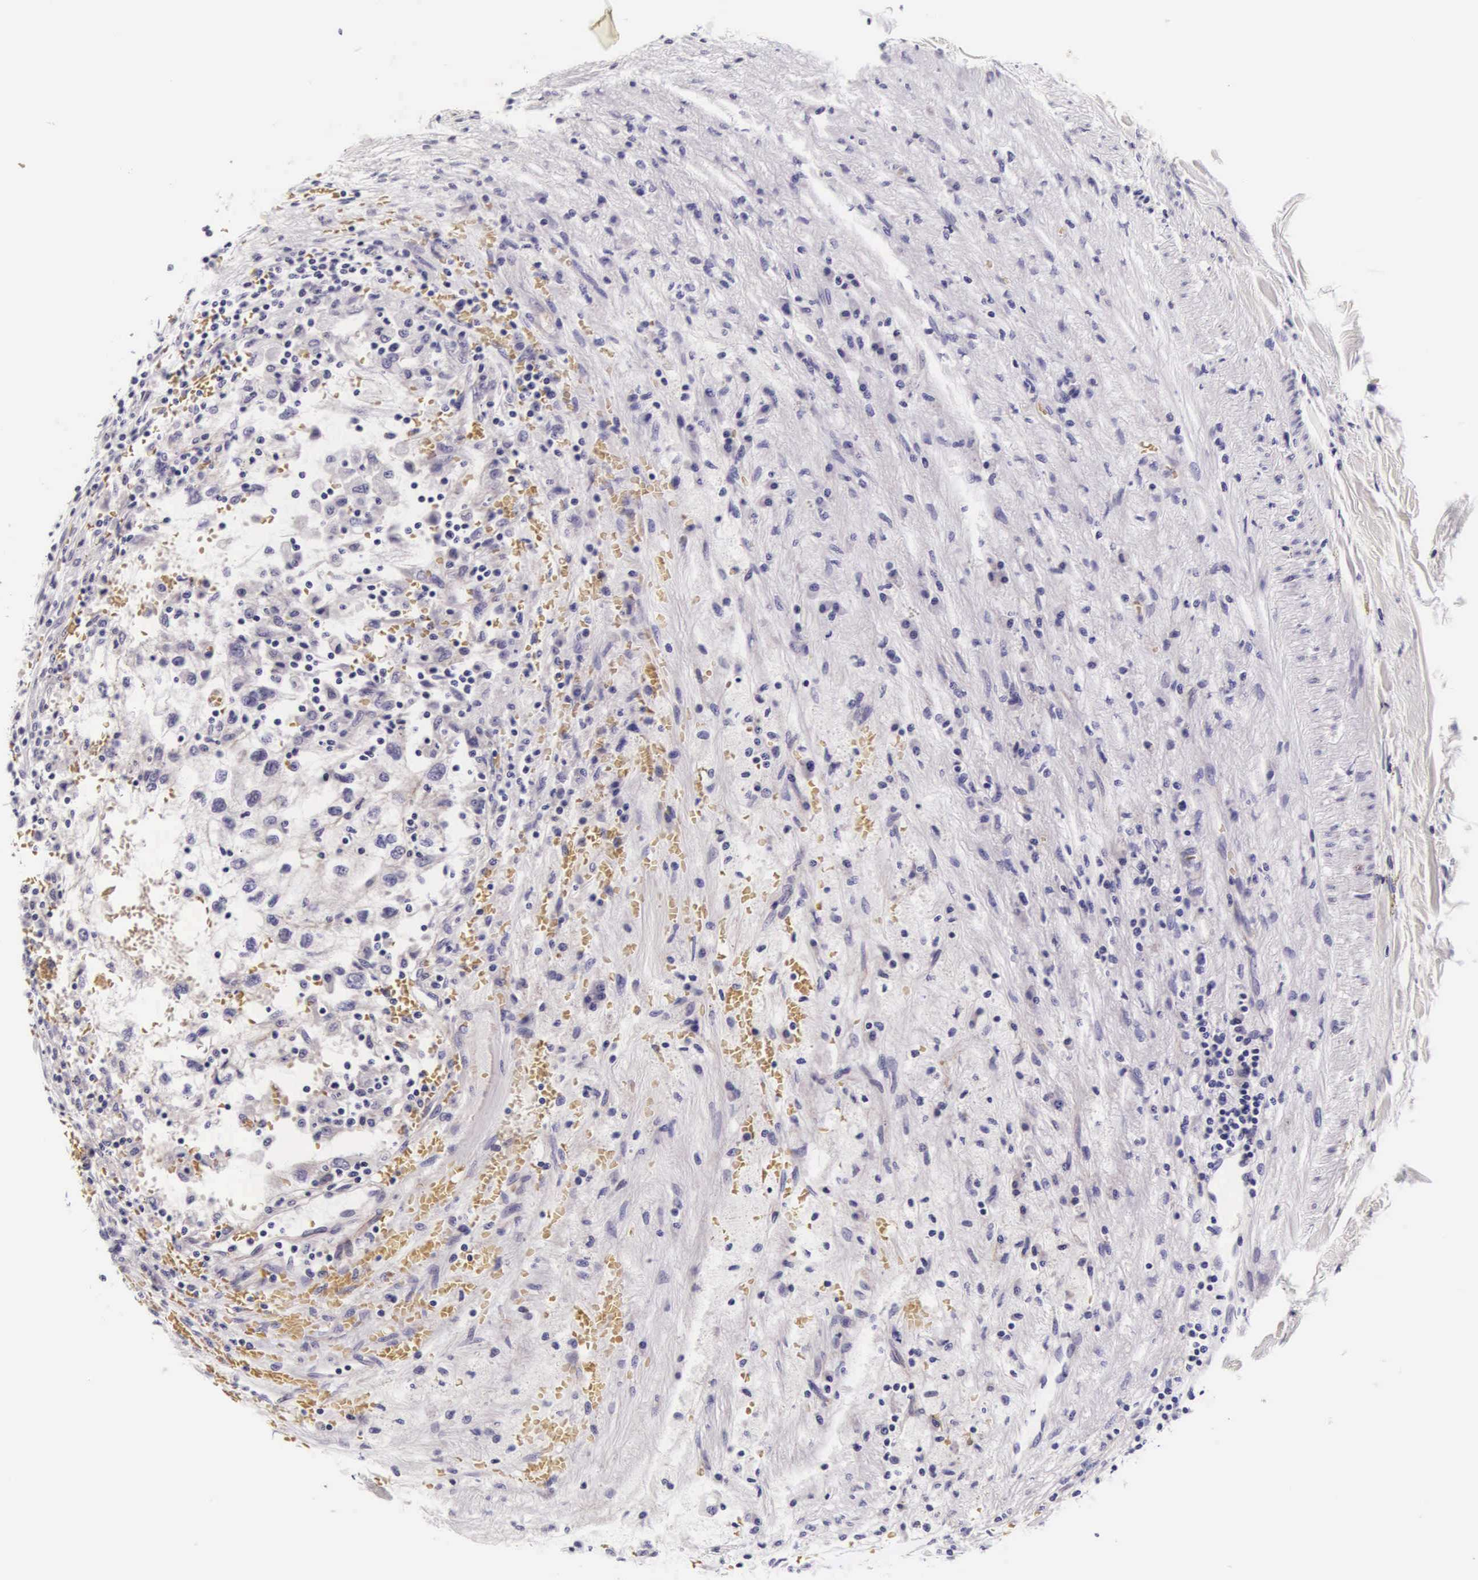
{"staining": {"intensity": "negative", "quantity": "none", "location": "none"}, "tissue": "renal cancer", "cell_type": "Tumor cells", "image_type": "cancer", "snomed": [{"axis": "morphology", "description": "Normal tissue, NOS"}, {"axis": "morphology", "description": "Adenocarcinoma, NOS"}, {"axis": "topography", "description": "Kidney"}], "caption": "This is an immunohistochemistry (IHC) photomicrograph of human renal adenocarcinoma. There is no staining in tumor cells.", "gene": "PHETA2", "patient": {"sex": "male", "age": 71}}